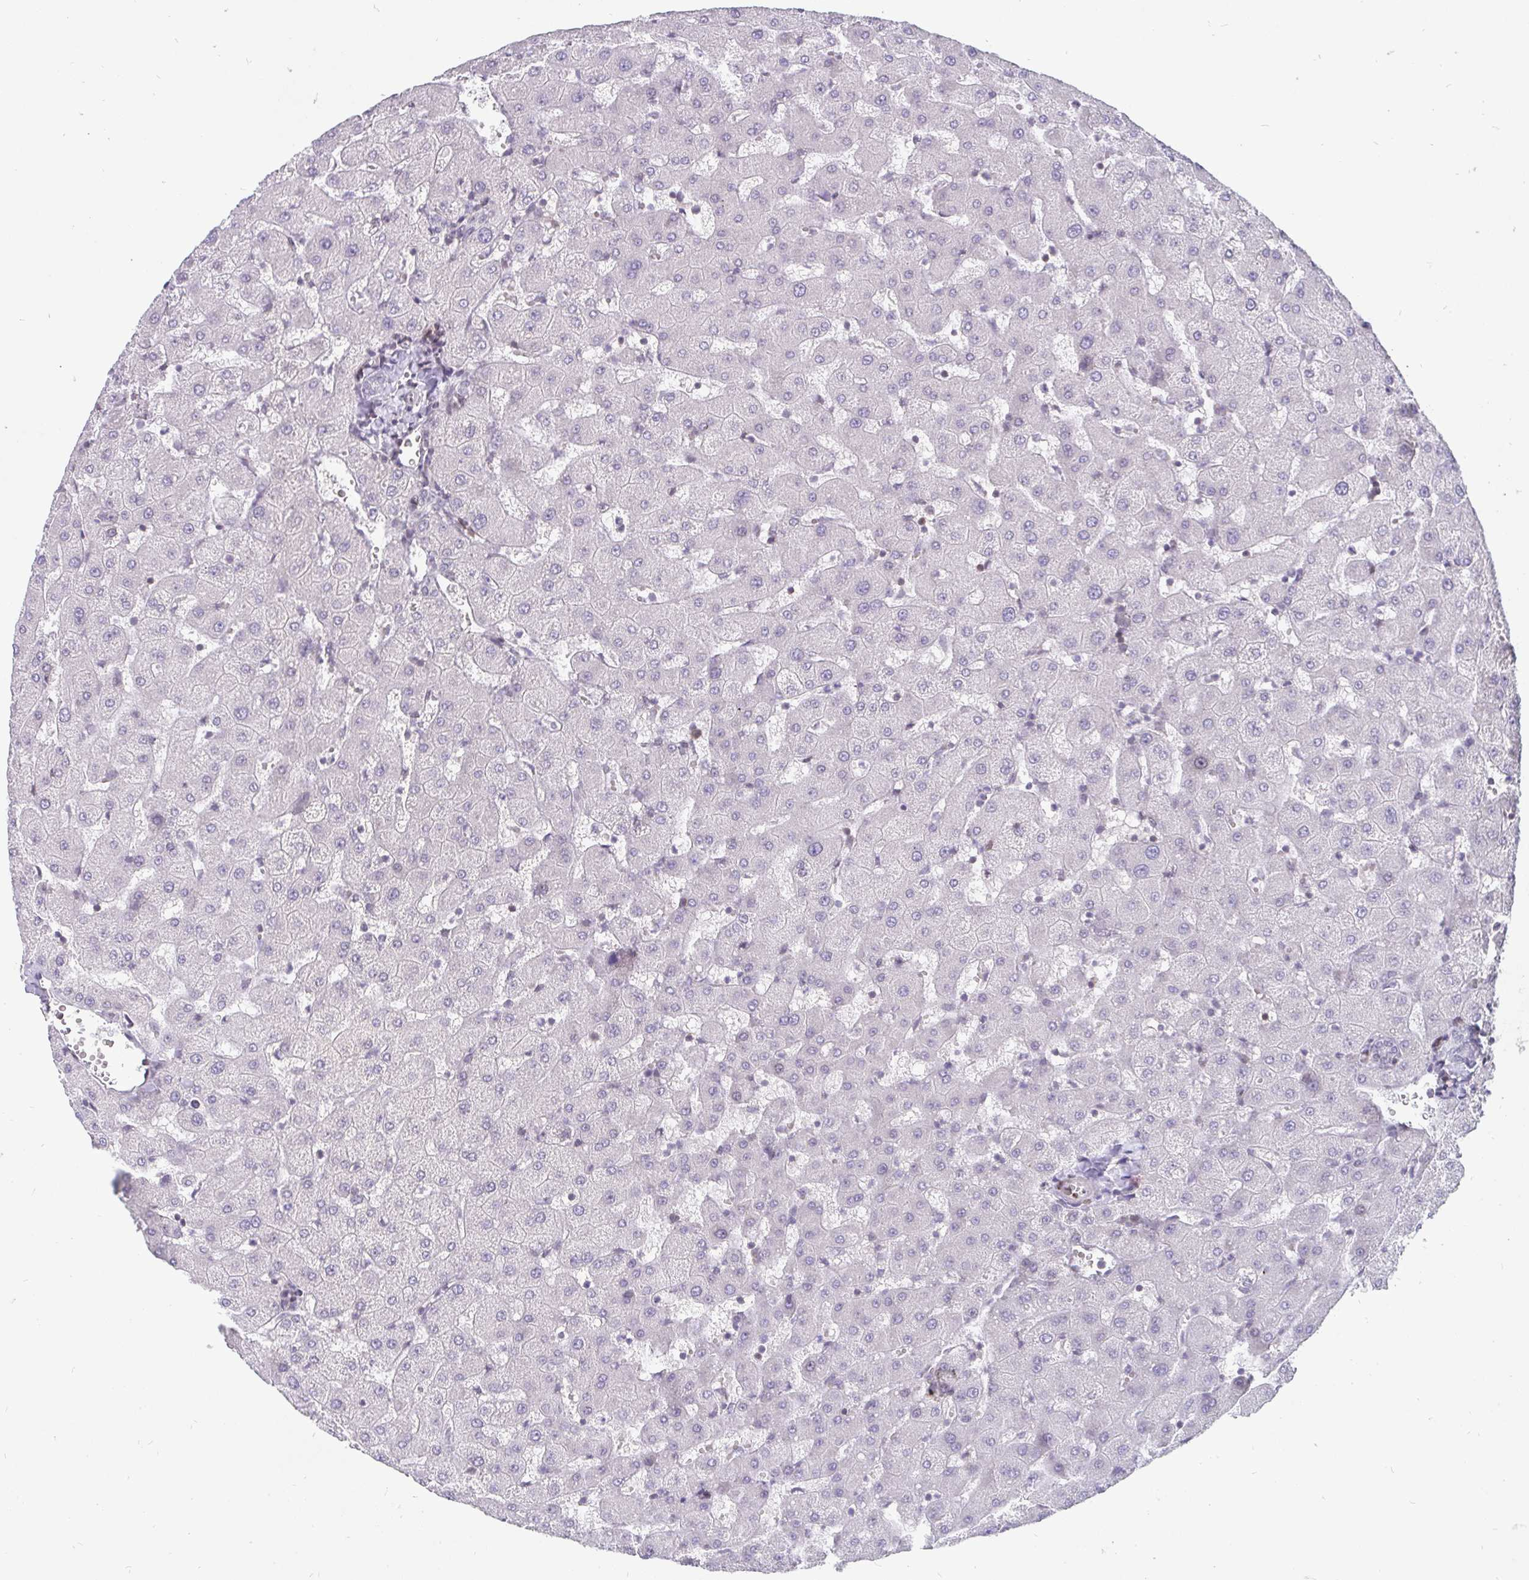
{"staining": {"intensity": "negative", "quantity": "none", "location": "none"}, "tissue": "liver", "cell_type": "Cholangiocytes", "image_type": "normal", "snomed": [{"axis": "morphology", "description": "Normal tissue, NOS"}, {"axis": "topography", "description": "Liver"}], "caption": "A histopathology image of liver stained for a protein demonstrates no brown staining in cholangiocytes.", "gene": "EMD", "patient": {"sex": "female", "age": 63}}